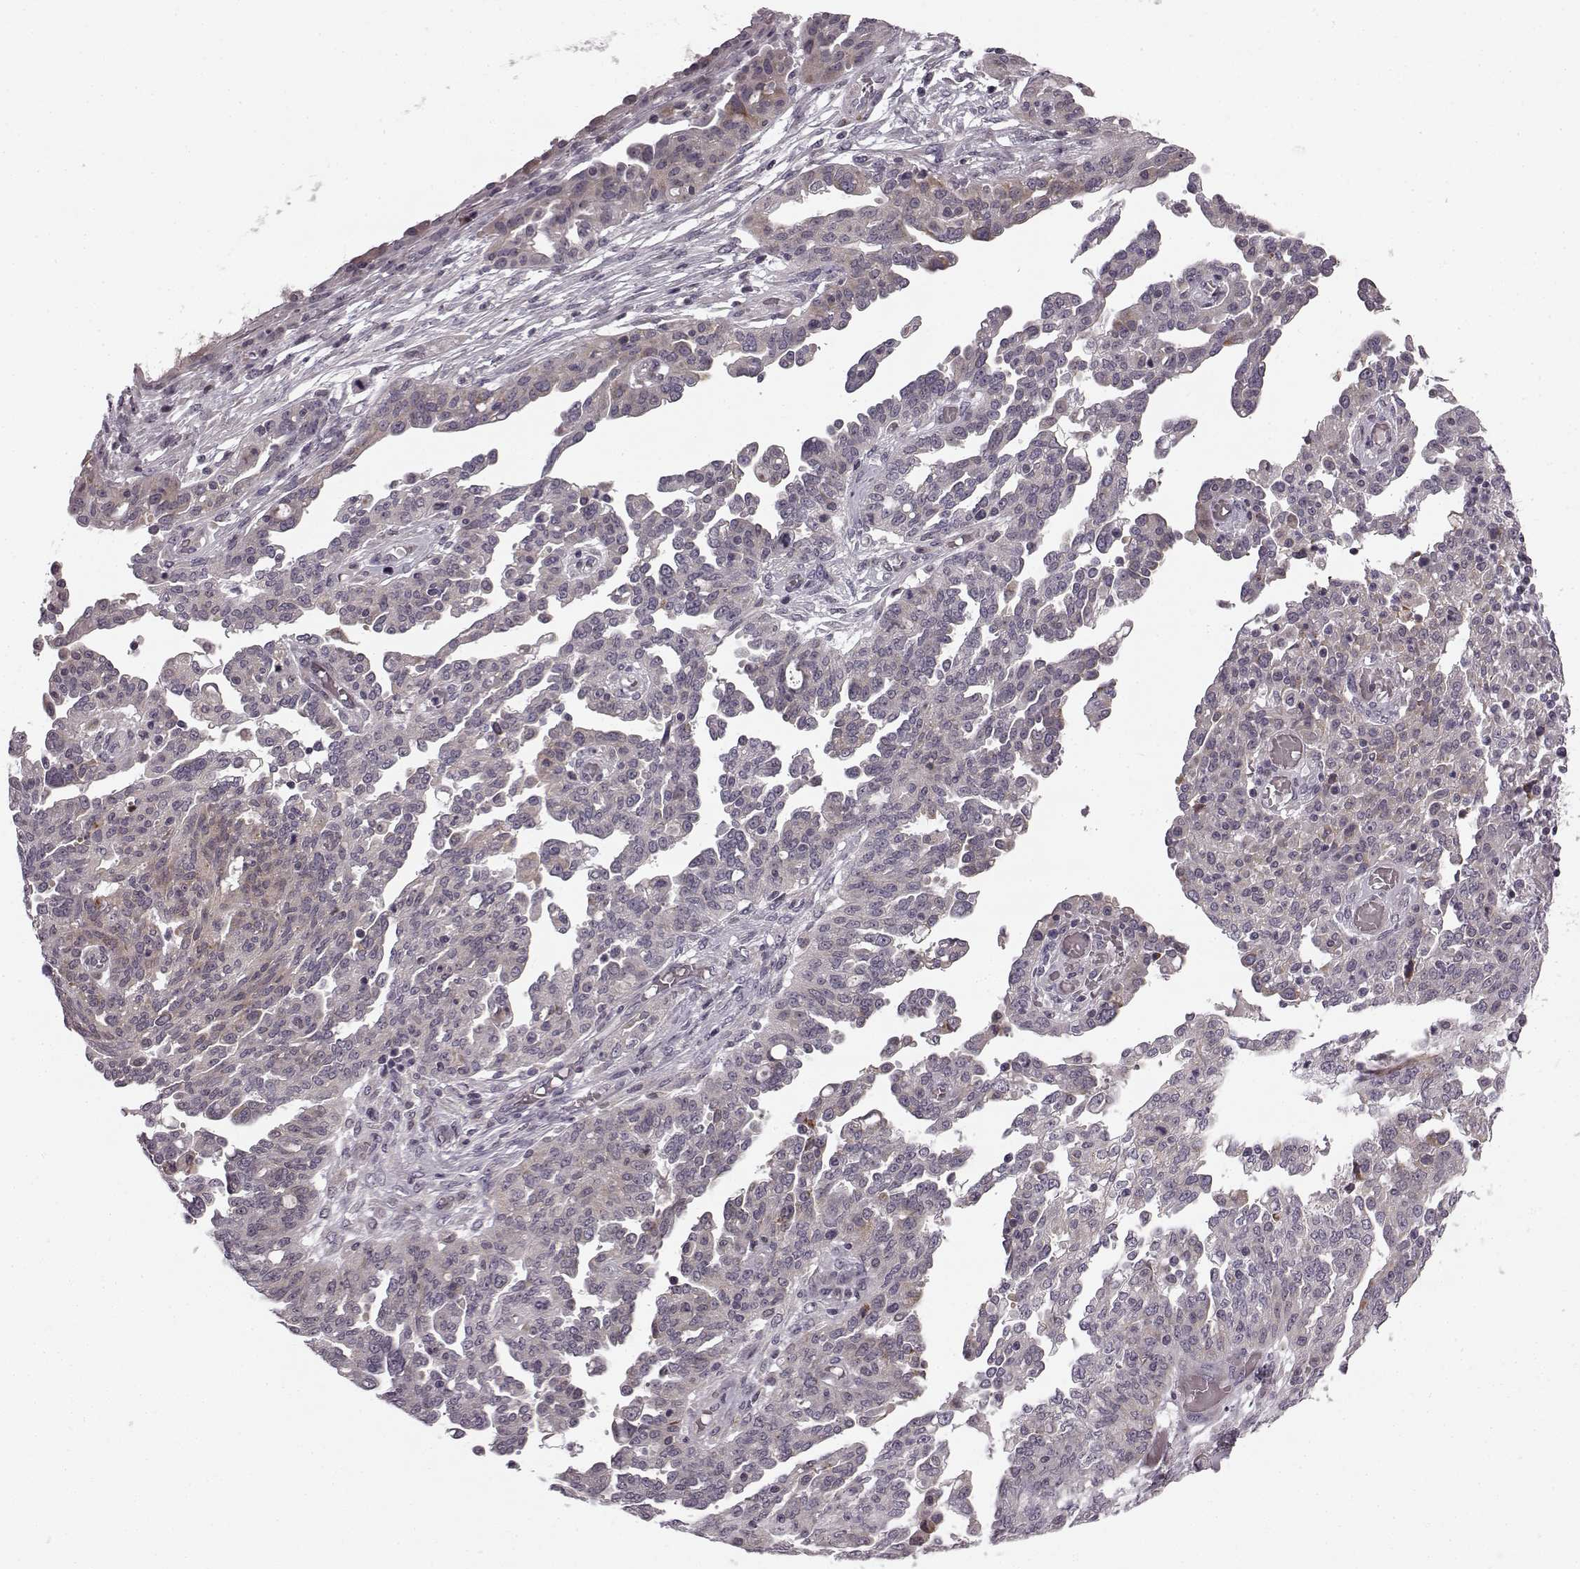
{"staining": {"intensity": "negative", "quantity": "none", "location": "none"}, "tissue": "ovarian cancer", "cell_type": "Tumor cells", "image_type": "cancer", "snomed": [{"axis": "morphology", "description": "Cystadenocarcinoma, serous, NOS"}, {"axis": "topography", "description": "Ovary"}], "caption": "An immunohistochemistry micrograph of ovarian serous cystadenocarcinoma is shown. There is no staining in tumor cells of ovarian serous cystadenocarcinoma. (DAB immunohistochemistry with hematoxylin counter stain).", "gene": "FAM234B", "patient": {"sex": "female", "age": 67}}